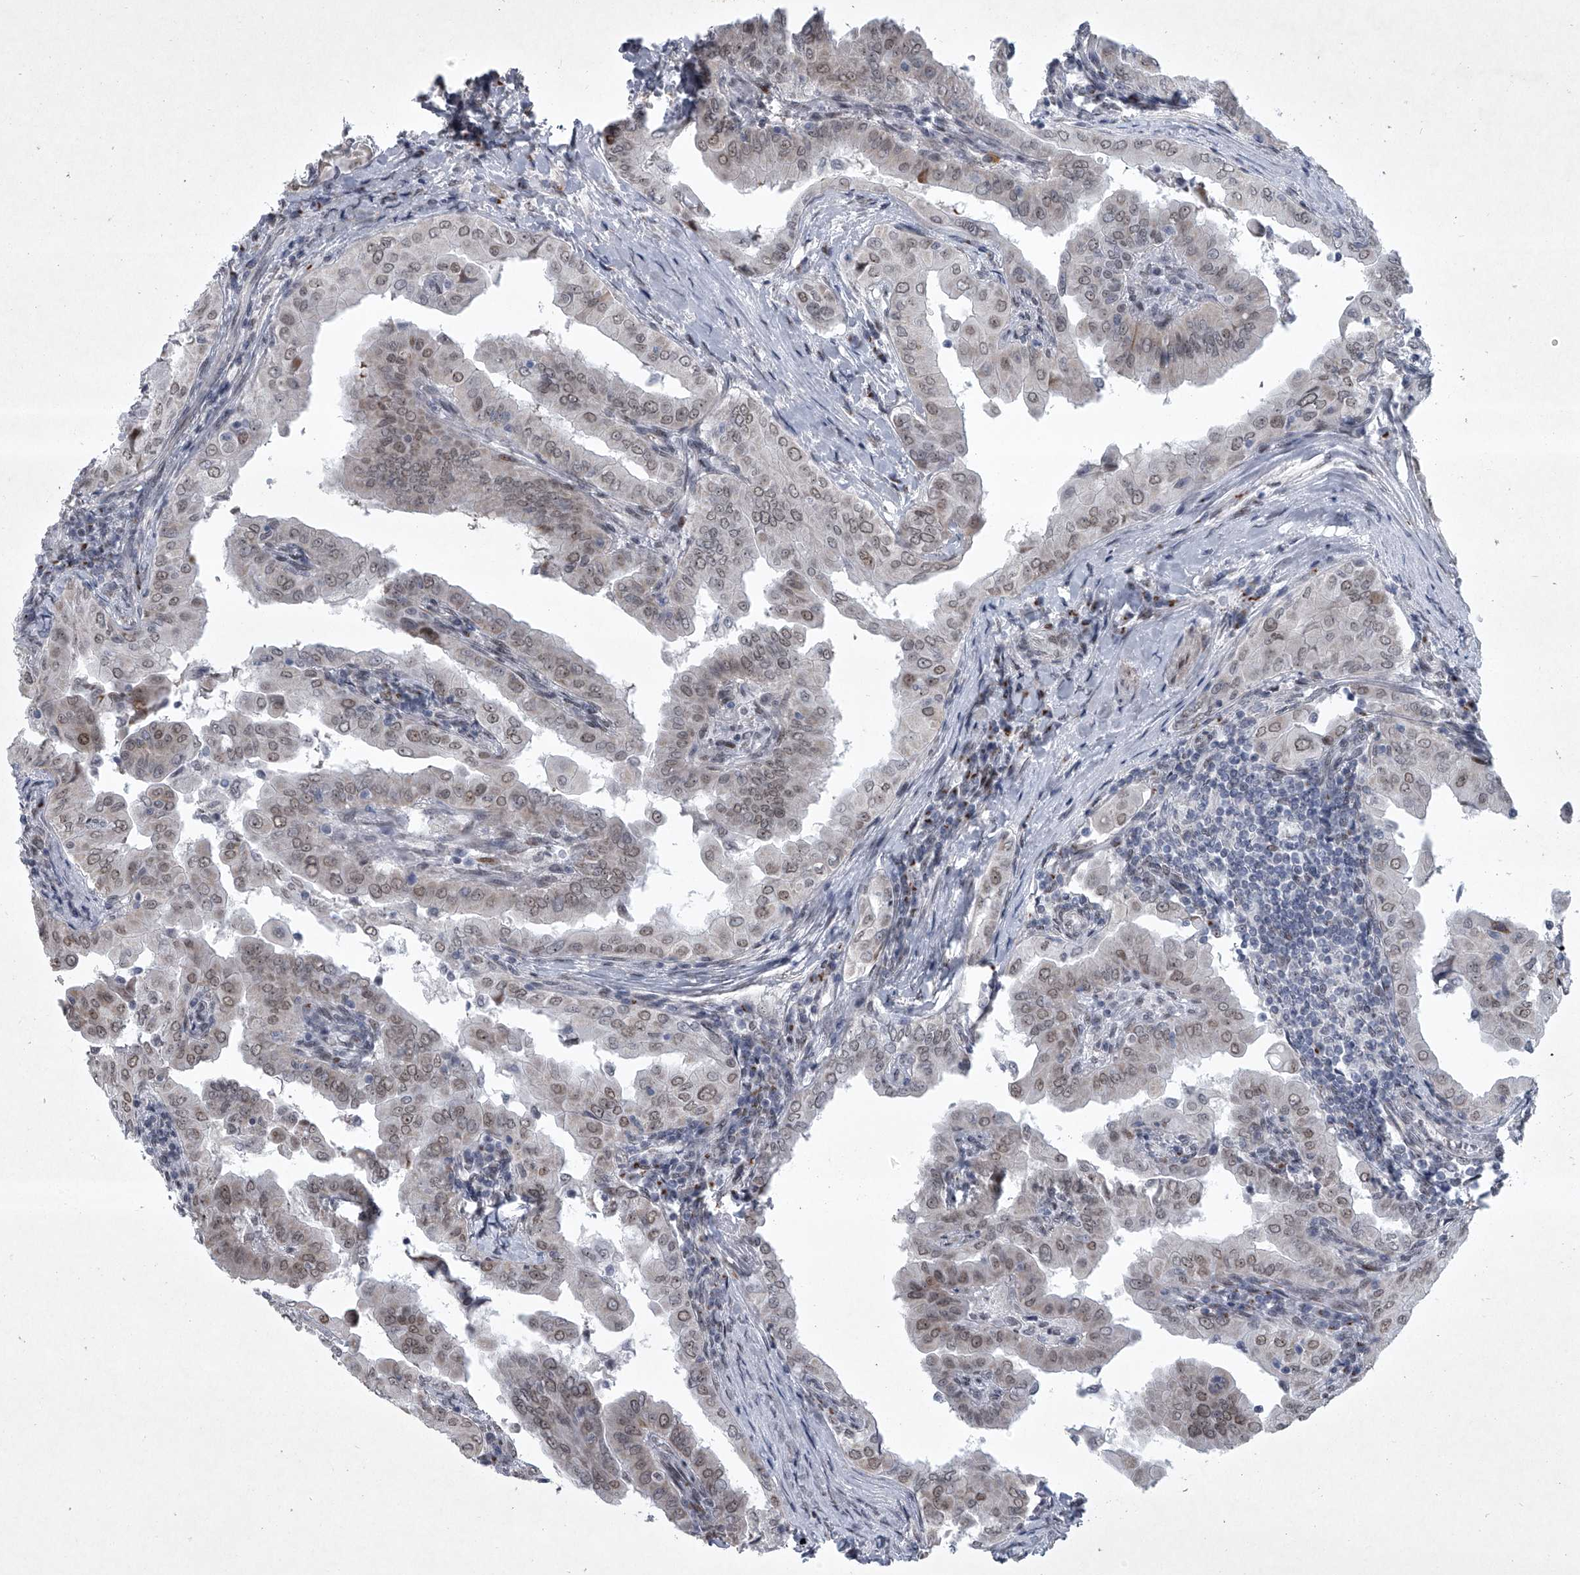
{"staining": {"intensity": "weak", "quantity": "25%-75%", "location": "nuclear"}, "tissue": "thyroid cancer", "cell_type": "Tumor cells", "image_type": "cancer", "snomed": [{"axis": "morphology", "description": "Papillary adenocarcinoma, NOS"}, {"axis": "topography", "description": "Thyroid gland"}], "caption": "This micrograph reveals IHC staining of papillary adenocarcinoma (thyroid), with low weak nuclear positivity in about 25%-75% of tumor cells.", "gene": "MLLT1", "patient": {"sex": "male", "age": 33}}